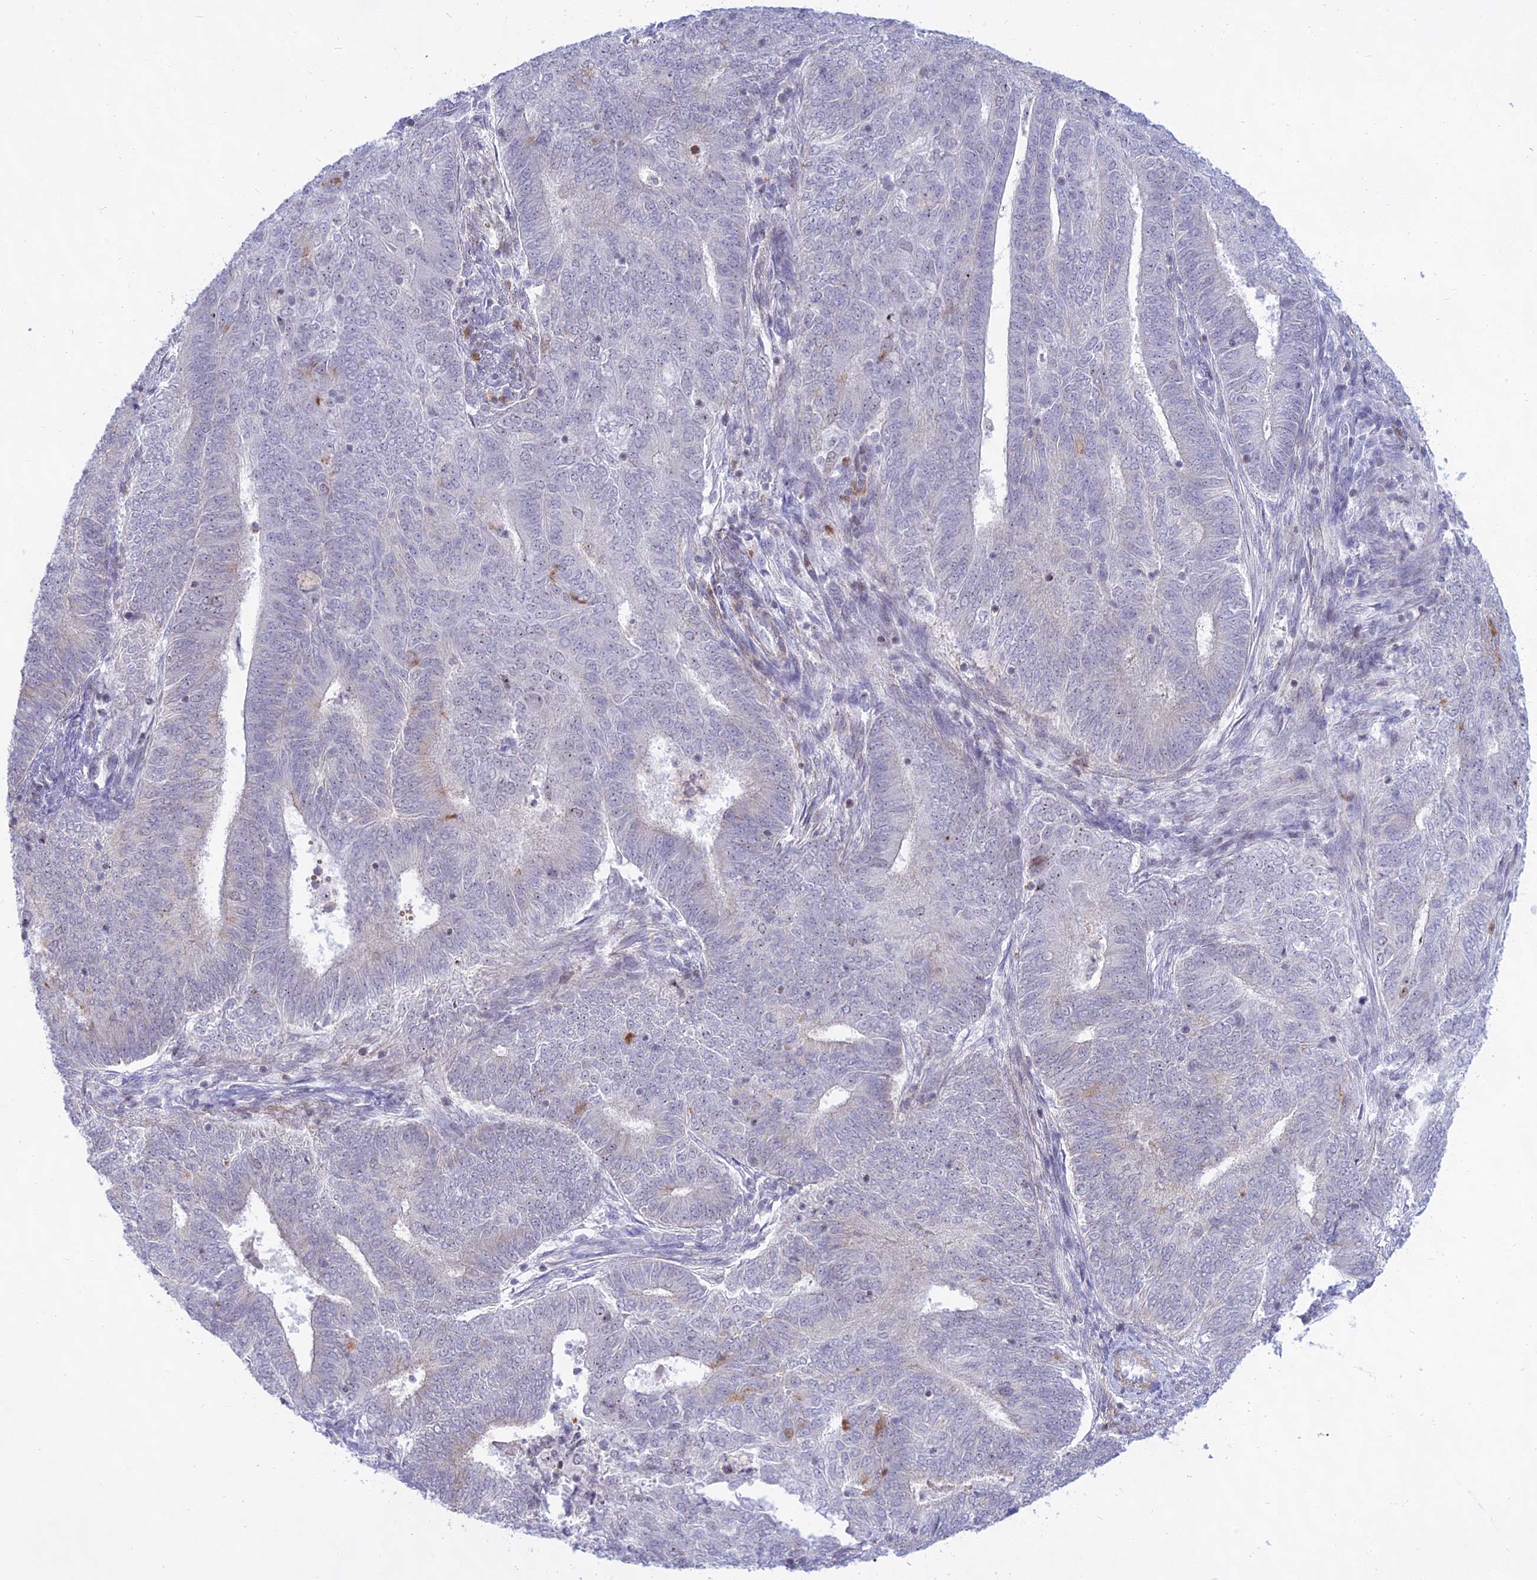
{"staining": {"intensity": "negative", "quantity": "none", "location": "none"}, "tissue": "endometrial cancer", "cell_type": "Tumor cells", "image_type": "cancer", "snomed": [{"axis": "morphology", "description": "Adenocarcinoma, NOS"}, {"axis": "topography", "description": "Endometrium"}], "caption": "IHC image of neoplastic tissue: human endometrial adenocarcinoma stained with DAB reveals no significant protein staining in tumor cells.", "gene": "KRR1", "patient": {"sex": "female", "age": 62}}